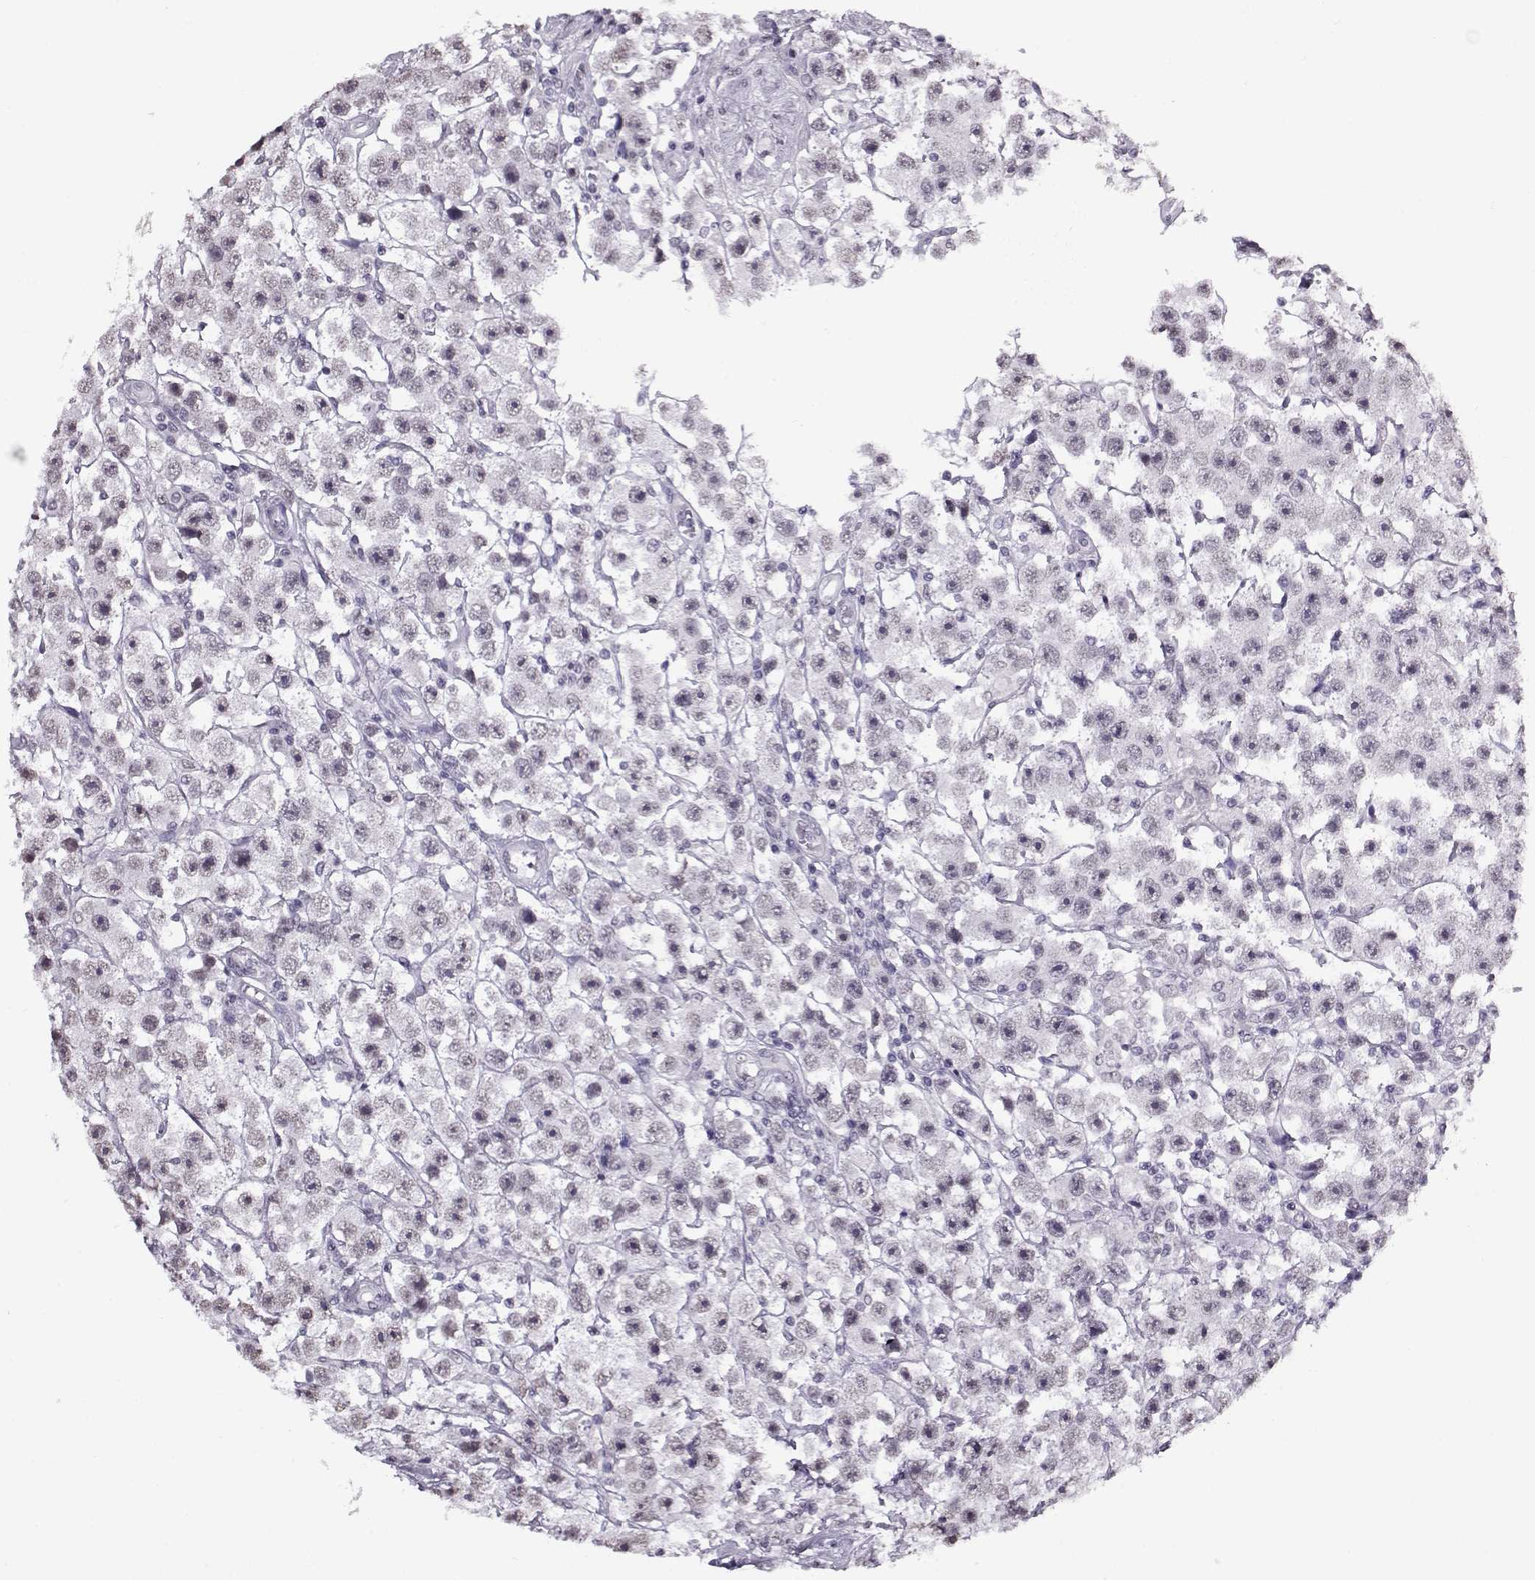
{"staining": {"intensity": "negative", "quantity": "none", "location": "none"}, "tissue": "testis cancer", "cell_type": "Tumor cells", "image_type": "cancer", "snomed": [{"axis": "morphology", "description": "Seminoma, NOS"}, {"axis": "topography", "description": "Testis"}], "caption": "IHC micrograph of testis cancer (seminoma) stained for a protein (brown), which demonstrates no expression in tumor cells.", "gene": "PRMT8", "patient": {"sex": "male", "age": 45}}